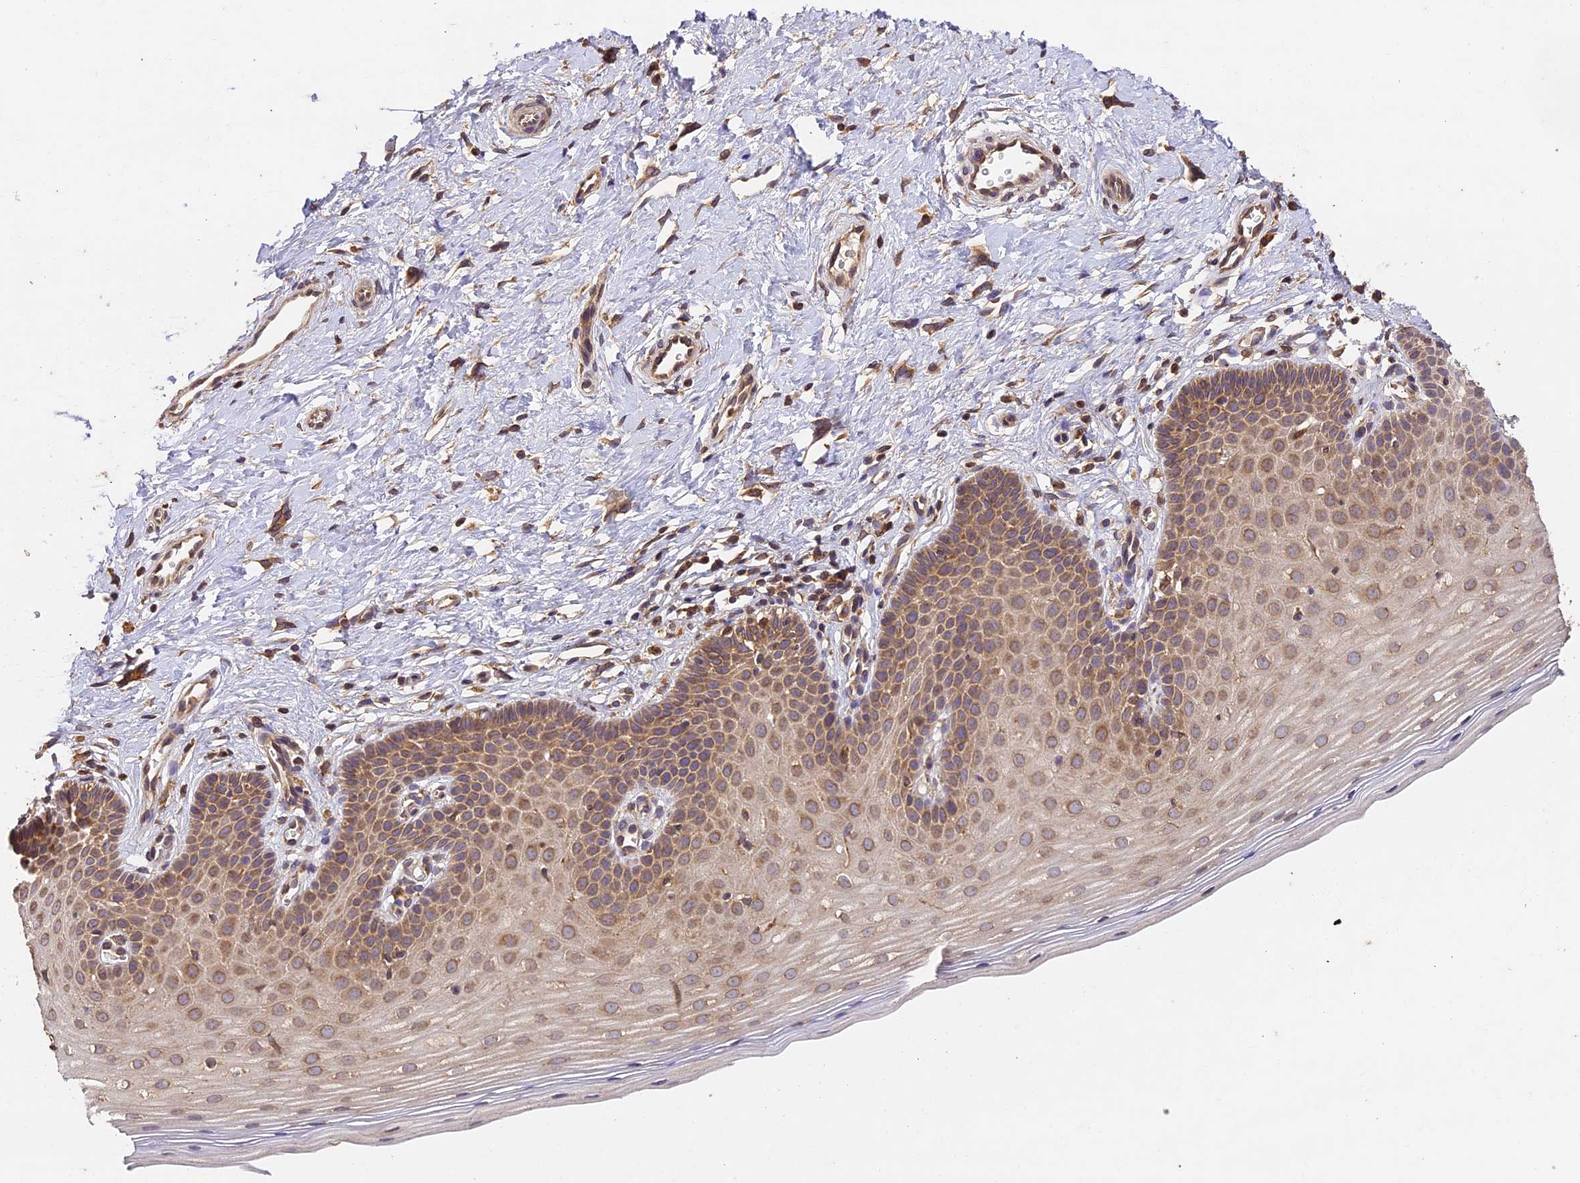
{"staining": {"intensity": "moderate", "quantity": ">75%", "location": "cytoplasmic/membranous"}, "tissue": "cervix", "cell_type": "Glandular cells", "image_type": "normal", "snomed": [{"axis": "morphology", "description": "Normal tissue, NOS"}, {"axis": "topography", "description": "Cervix"}], "caption": "Protein staining of benign cervix exhibits moderate cytoplasmic/membranous positivity in approximately >75% of glandular cells.", "gene": "BRAP", "patient": {"sex": "female", "age": 36}}